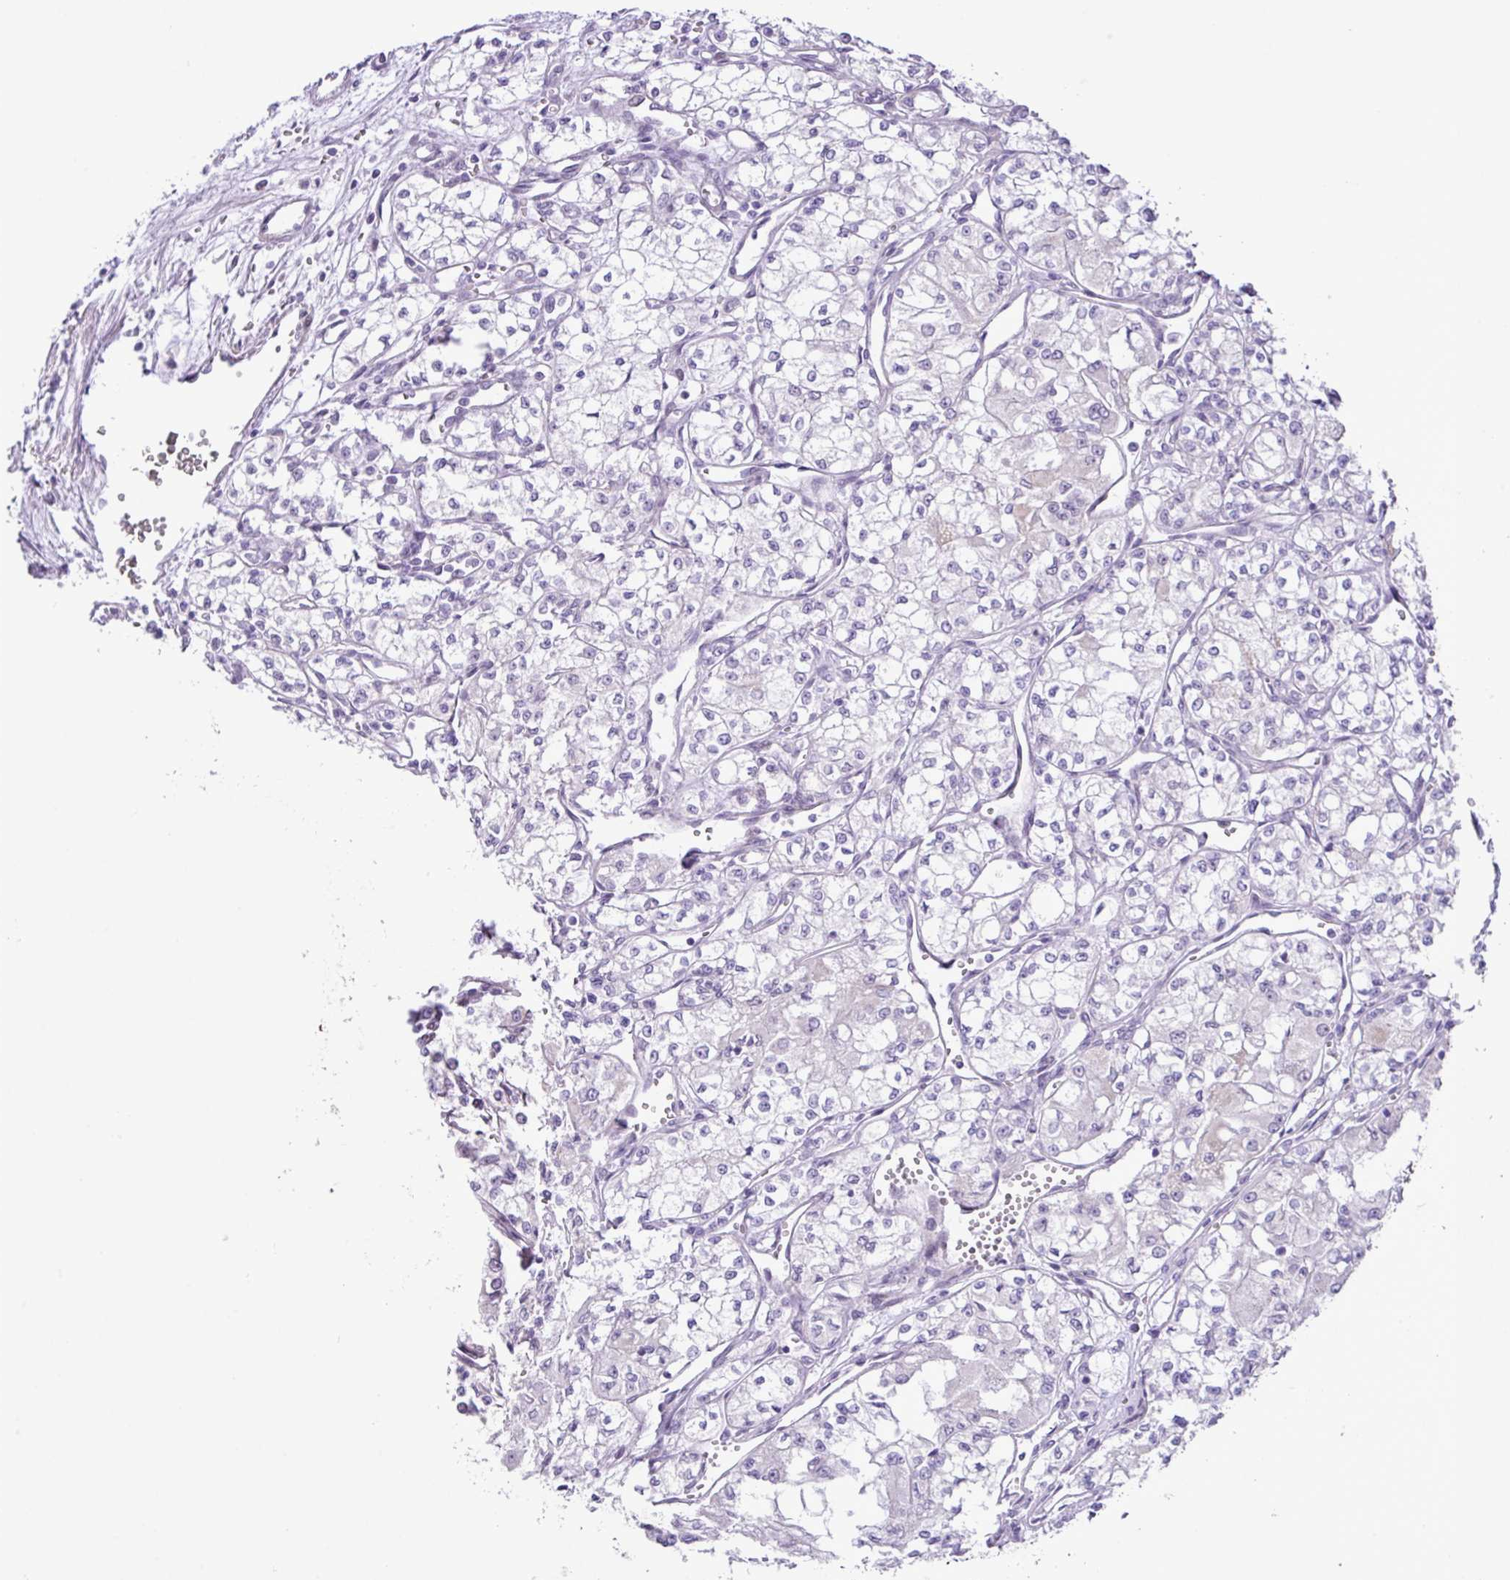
{"staining": {"intensity": "negative", "quantity": "none", "location": "none"}, "tissue": "renal cancer", "cell_type": "Tumor cells", "image_type": "cancer", "snomed": [{"axis": "morphology", "description": "Adenocarcinoma, NOS"}, {"axis": "topography", "description": "Kidney"}], "caption": "DAB immunohistochemical staining of human adenocarcinoma (renal) displays no significant positivity in tumor cells.", "gene": "YLPM1", "patient": {"sex": "male", "age": 59}}